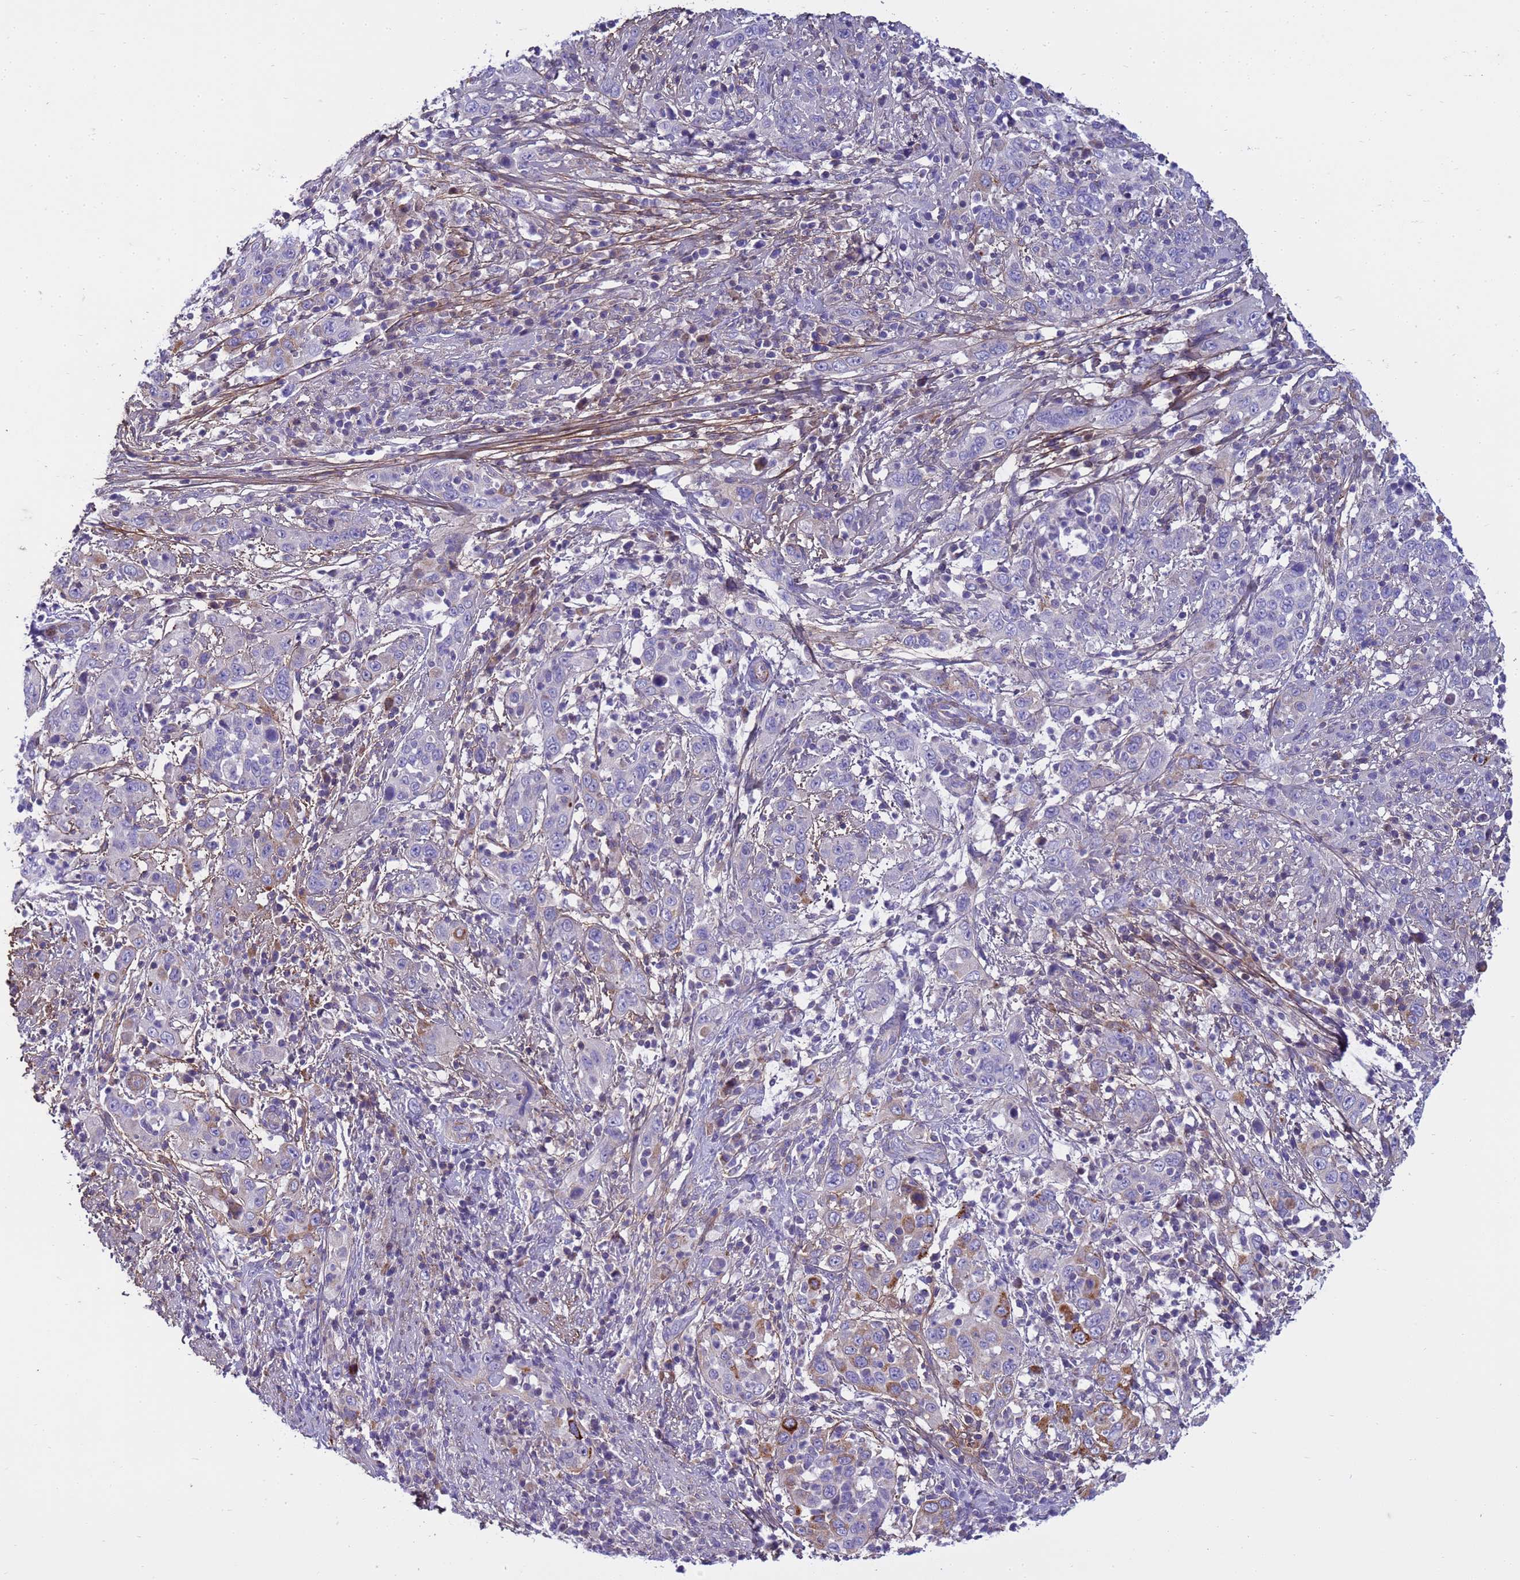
{"staining": {"intensity": "moderate", "quantity": "<25%", "location": "cytoplasmic/membranous"}, "tissue": "cervical cancer", "cell_type": "Tumor cells", "image_type": "cancer", "snomed": [{"axis": "morphology", "description": "Squamous cell carcinoma, NOS"}, {"axis": "topography", "description": "Cervix"}], "caption": "Human cervical squamous cell carcinoma stained with a brown dye demonstrates moderate cytoplasmic/membranous positive expression in about <25% of tumor cells.", "gene": "P2RX7", "patient": {"sex": "female", "age": 46}}